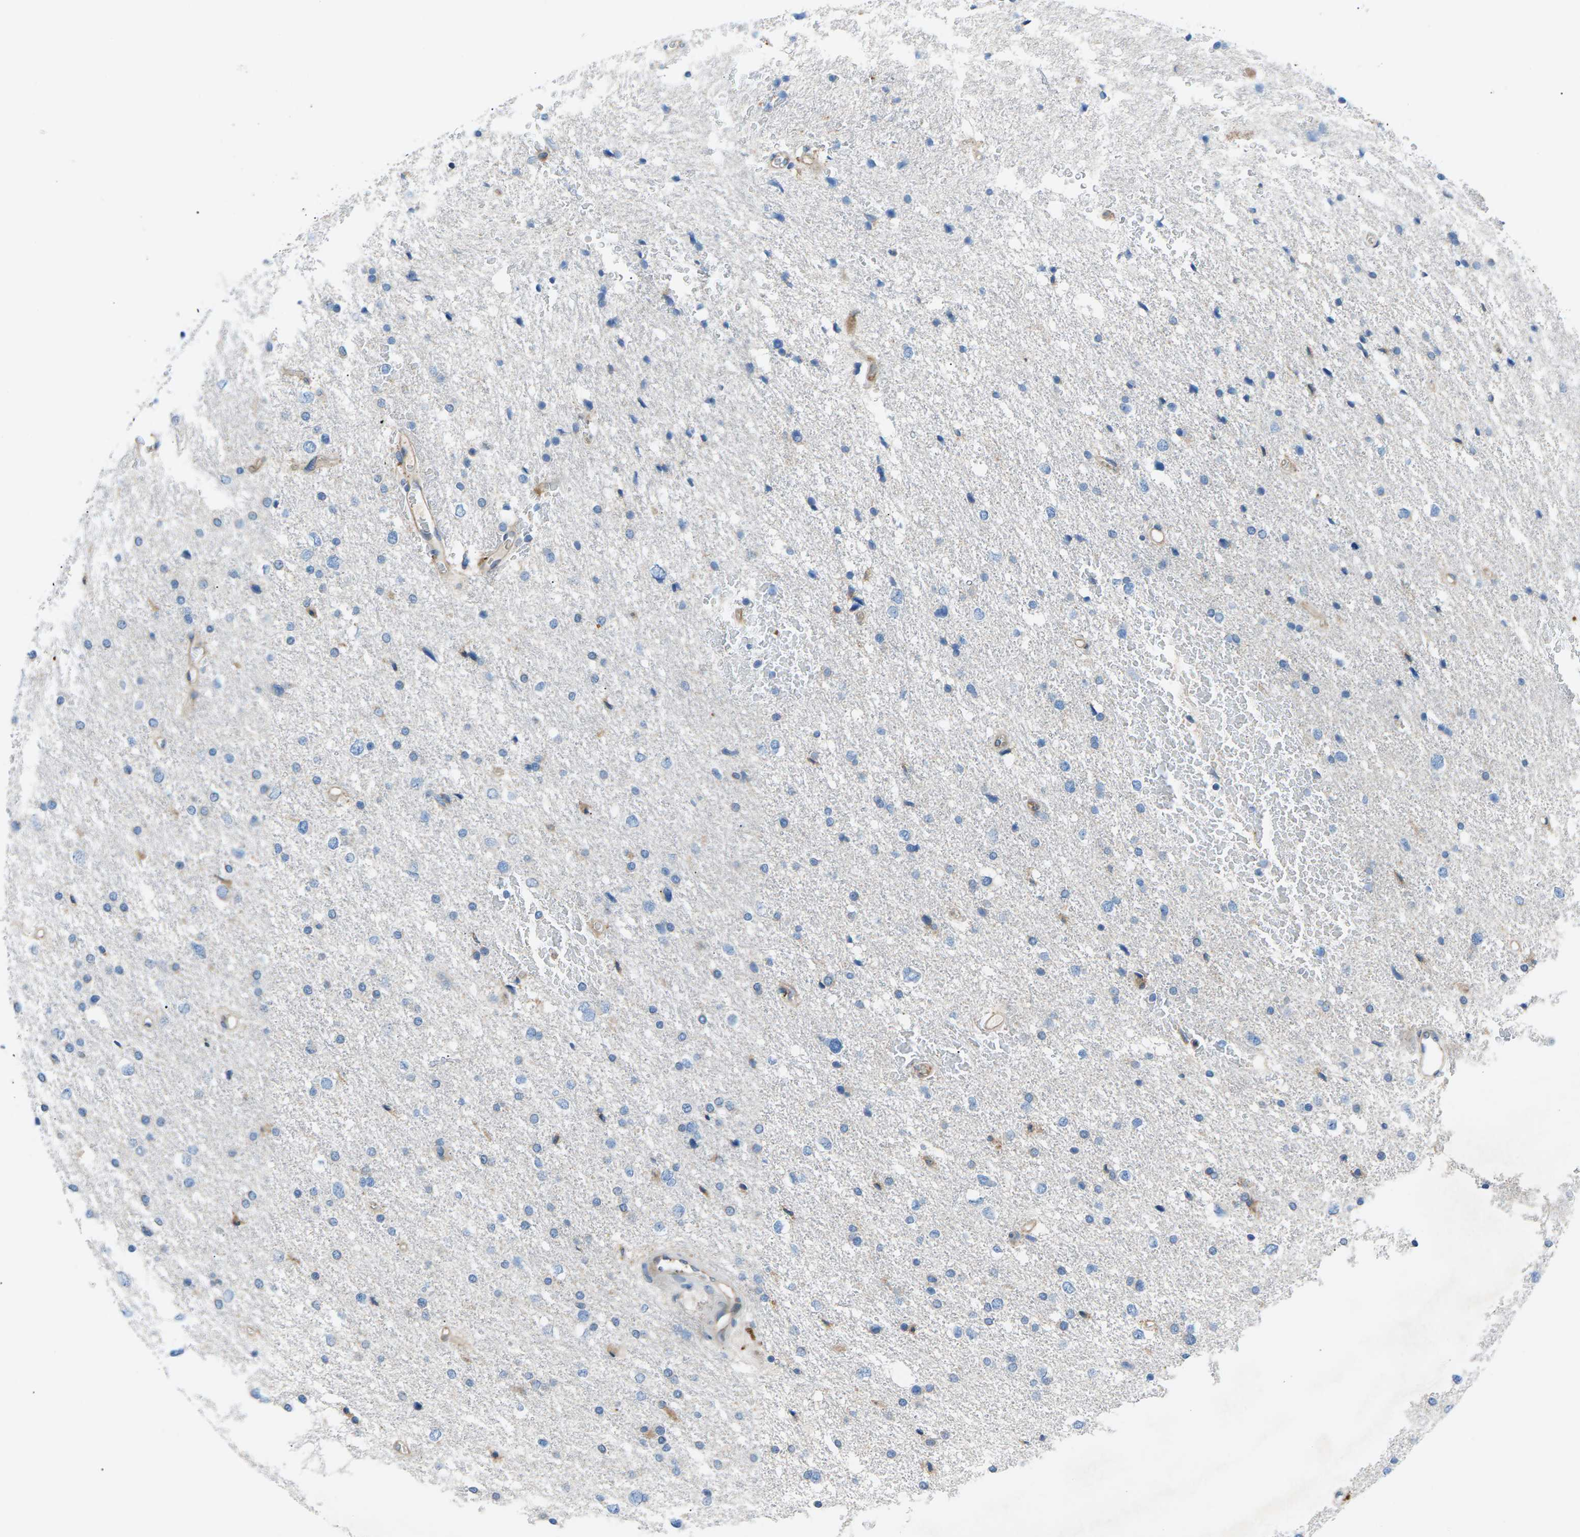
{"staining": {"intensity": "negative", "quantity": "none", "location": "none"}, "tissue": "glioma", "cell_type": "Tumor cells", "image_type": "cancer", "snomed": [{"axis": "morphology", "description": "Glioma, malignant, Low grade"}, {"axis": "topography", "description": "Brain"}], "caption": "Immunohistochemical staining of human glioma reveals no significant expression in tumor cells. (DAB (3,3'-diaminobenzidine) immunohistochemistry visualized using brightfield microscopy, high magnification).", "gene": "ZDHHC24", "patient": {"sex": "female", "age": 37}}